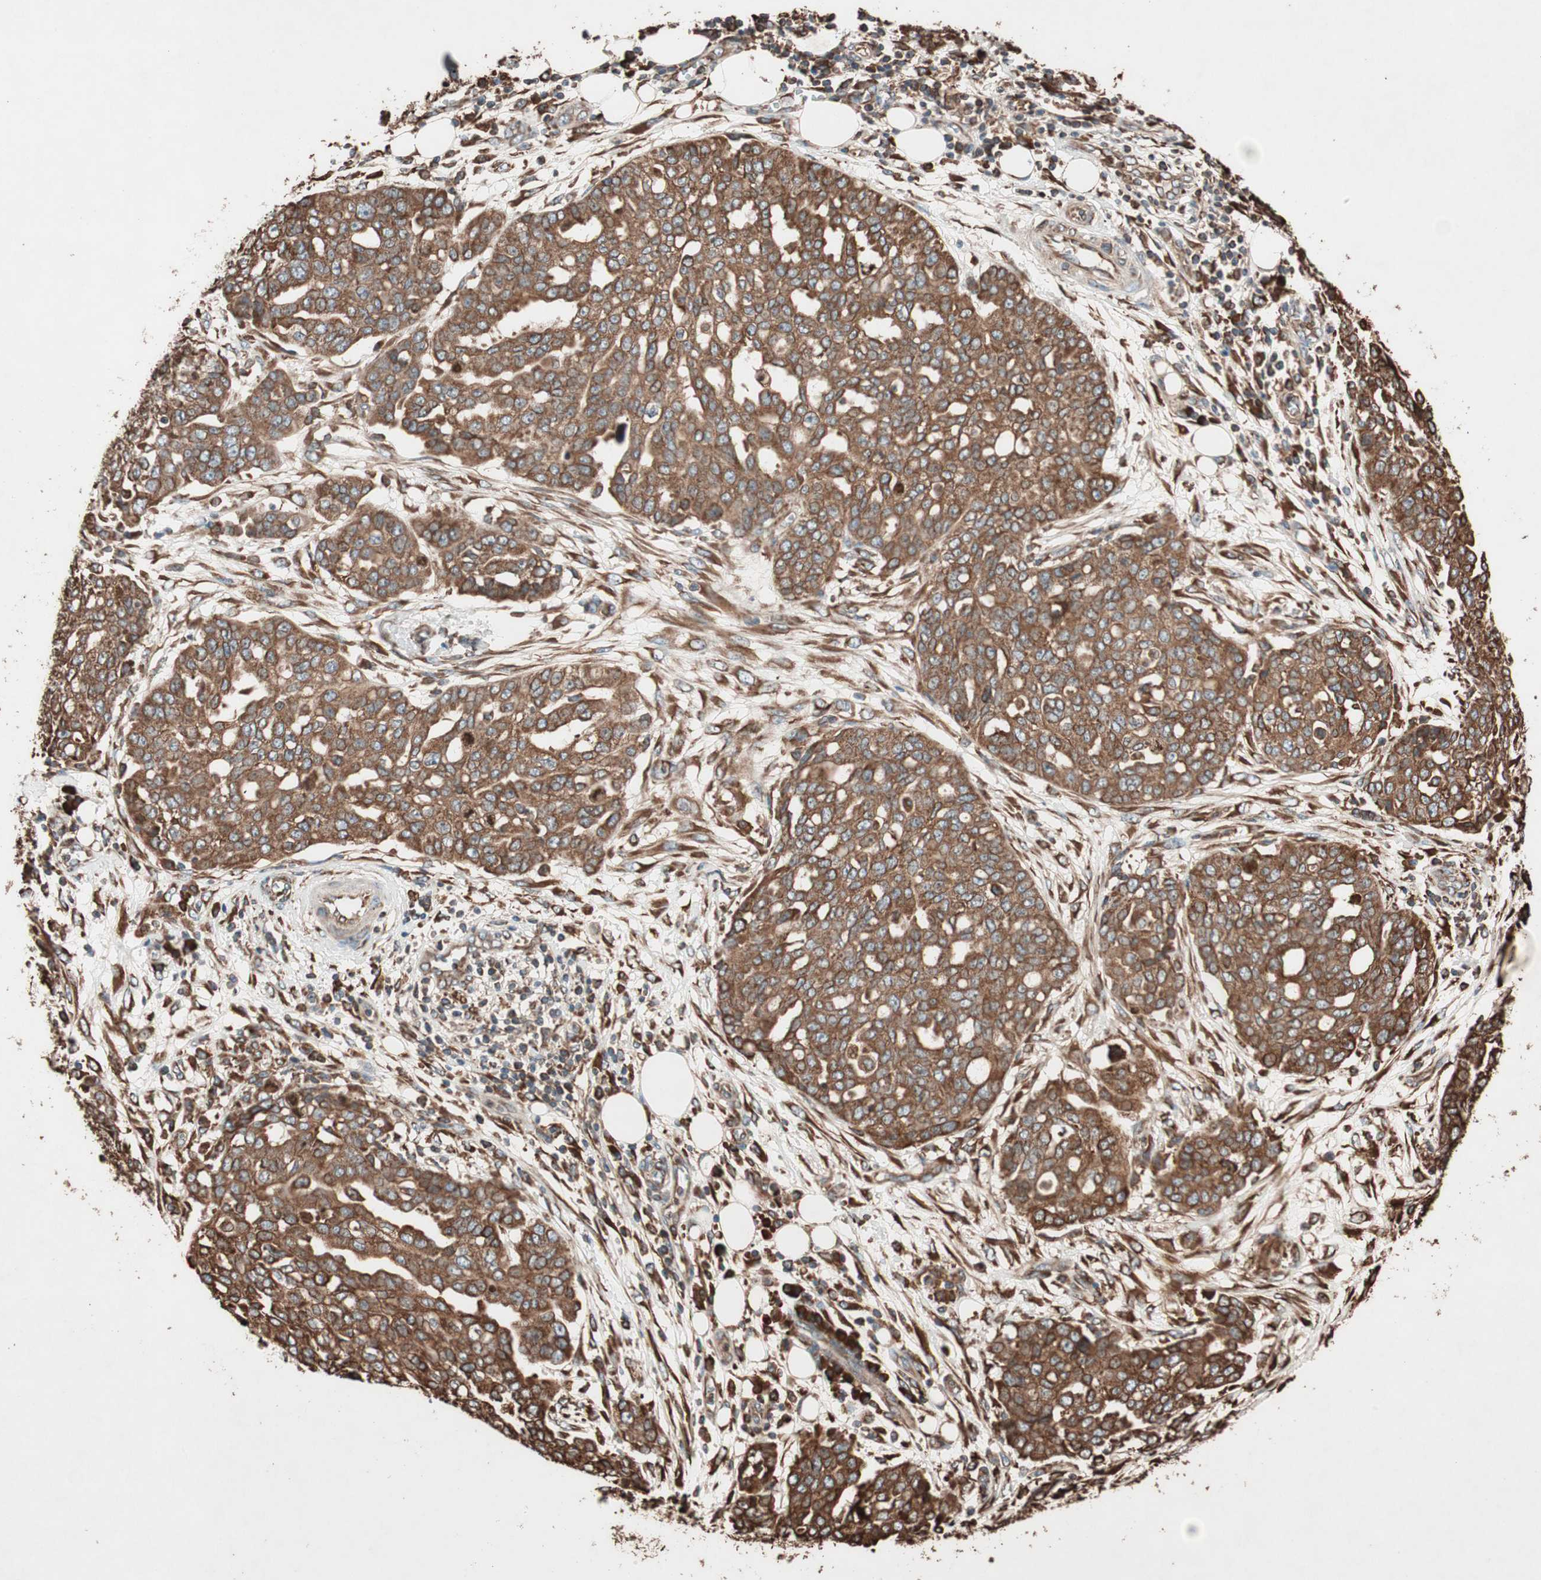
{"staining": {"intensity": "strong", "quantity": ">75%", "location": "cytoplasmic/membranous"}, "tissue": "ovarian cancer", "cell_type": "Tumor cells", "image_type": "cancer", "snomed": [{"axis": "morphology", "description": "Cystadenocarcinoma, serous, NOS"}, {"axis": "topography", "description": "Soft tissue"}, {"axis": "topography", "description": "Ovary"}], "caption": "Brown immunohistochemical staining in human ovarian cancer (serous cystadenocarcinoma) demonstrates strong cytoplasmic/membranous expression in about >75% of tumor cells.", "gene": "VEGFA", "patient": {"sex": "female", "age": 57}}